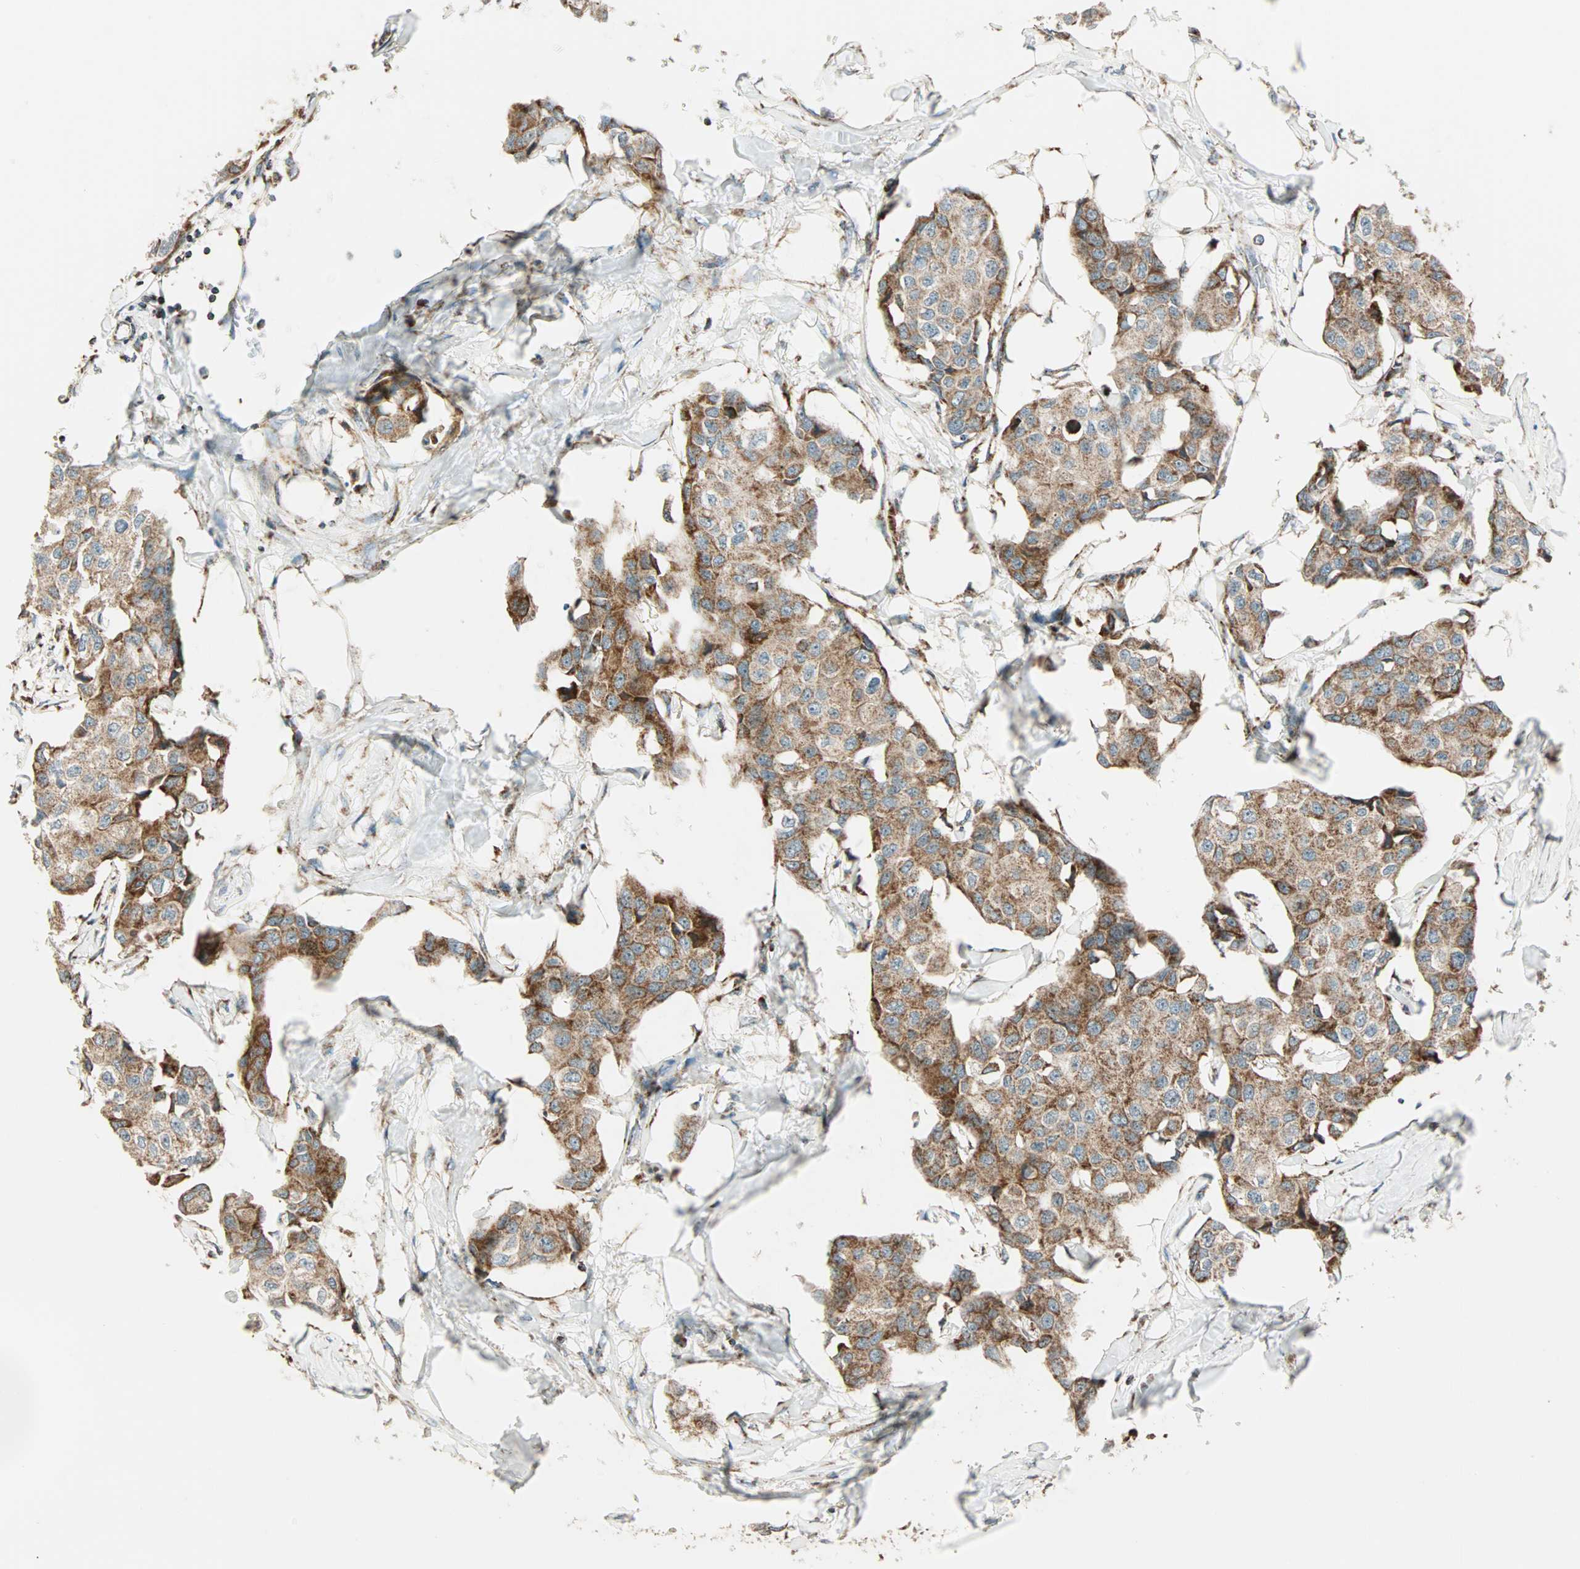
{"staining": {"intensity": "moderate", "quantity": "<25%", "location": "cytoplasmic/membranous"}, "tissue": "breast cancer", "cell_type": "Tumor cells", "image_type": "cancer", "snomed": [{"axis": "morphology", "description": "Duct carcinoma"}, {"axis": "topography", "description": "Breast"}], "caption": "The immunohistochemical stain shows moderate cytoplasmic/membranous expression in tumor cells of breast invasive ductal carcinoma tissue. (DAB IHC, brown staining for protein, blue staining for nuclei).", "gene": "SPRY4", "patient": {"sex": "female", "age": 80}}